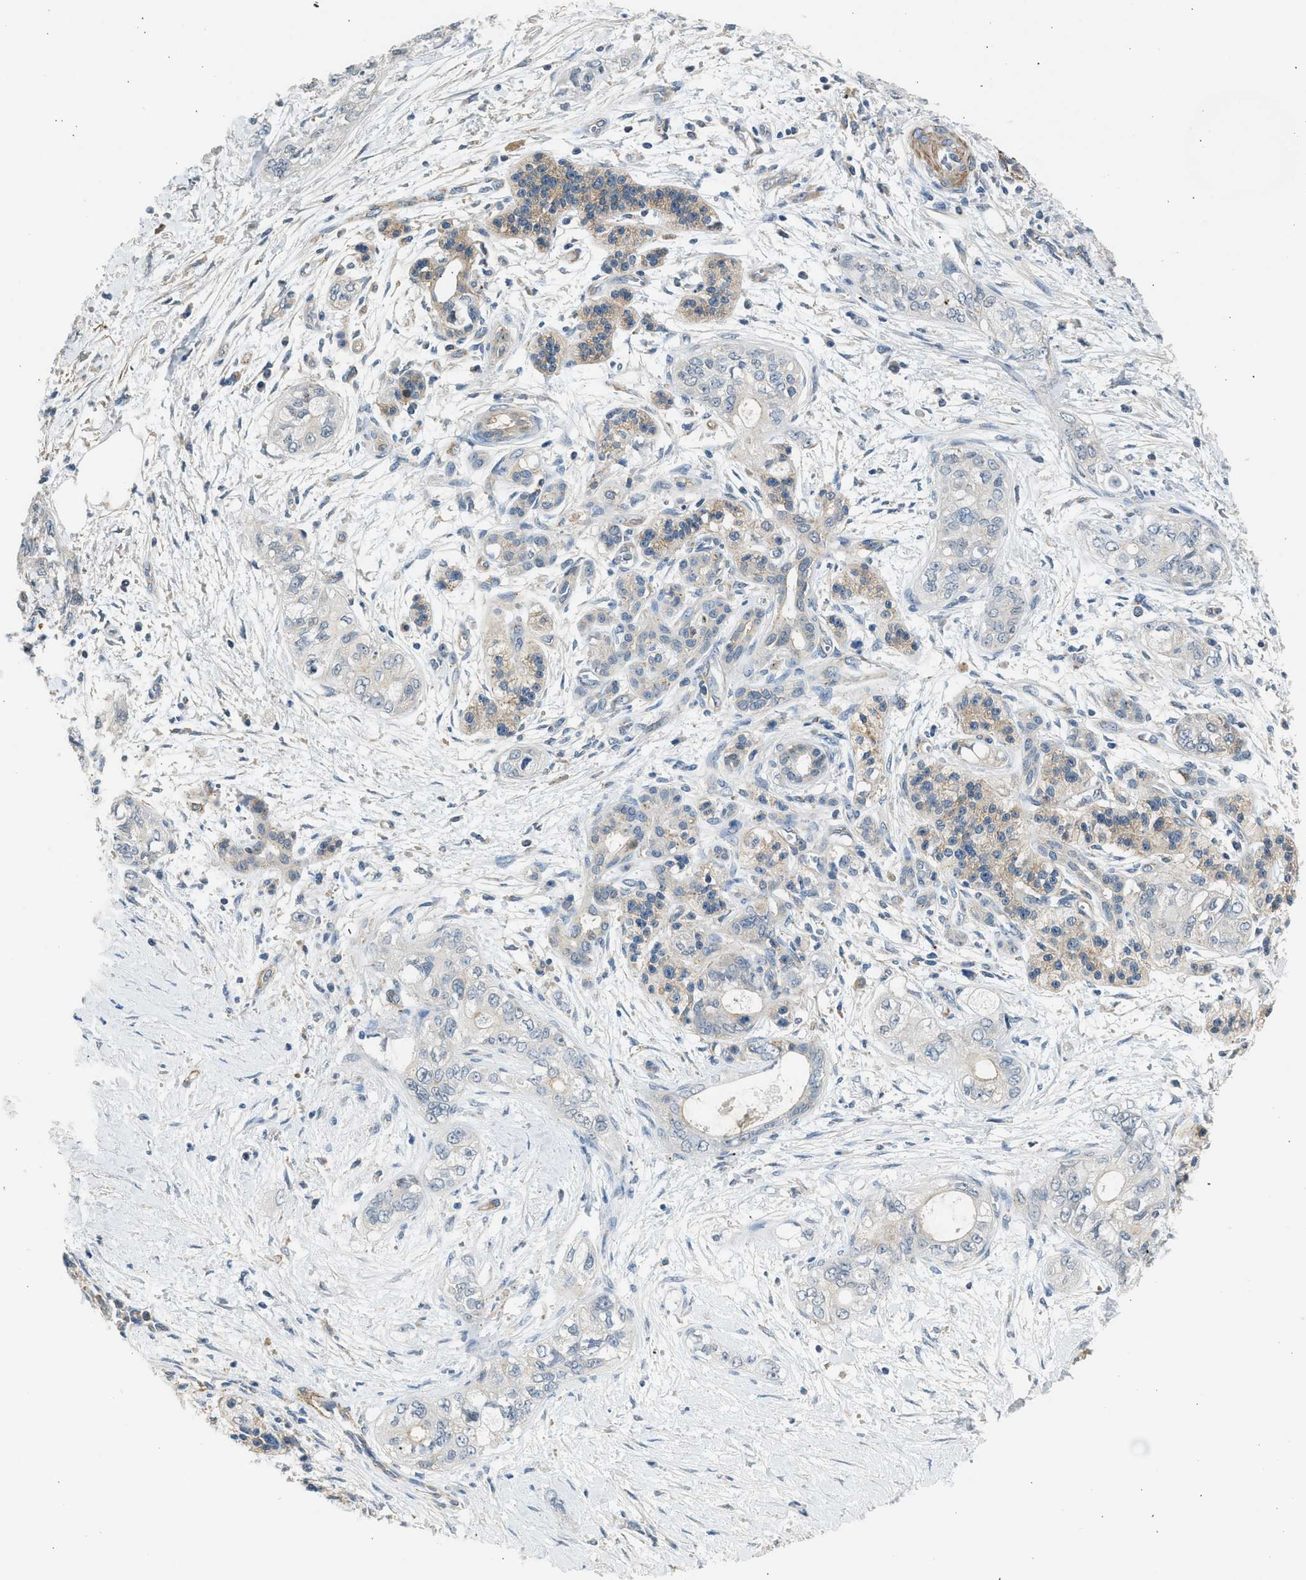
{"staining": {"intensity": "negative", "quantity": "none", "location": "none"}, "tissue": "pancreatic cancer", "cell_type": "Tumor cells", "image_type": "cancer", "snomed": [{"axis": "morphology", "description": "Adenocarcinoma, NOS"}, {"axis": "topography", "description": "Pancreas"}], "caption": "This is an IHC micrograph of human adenocarcinoma (pancreatic). There is no staining in tumor cells.", "gene": "PCNX3", "patient": {"sex": "male", "age": 70}}